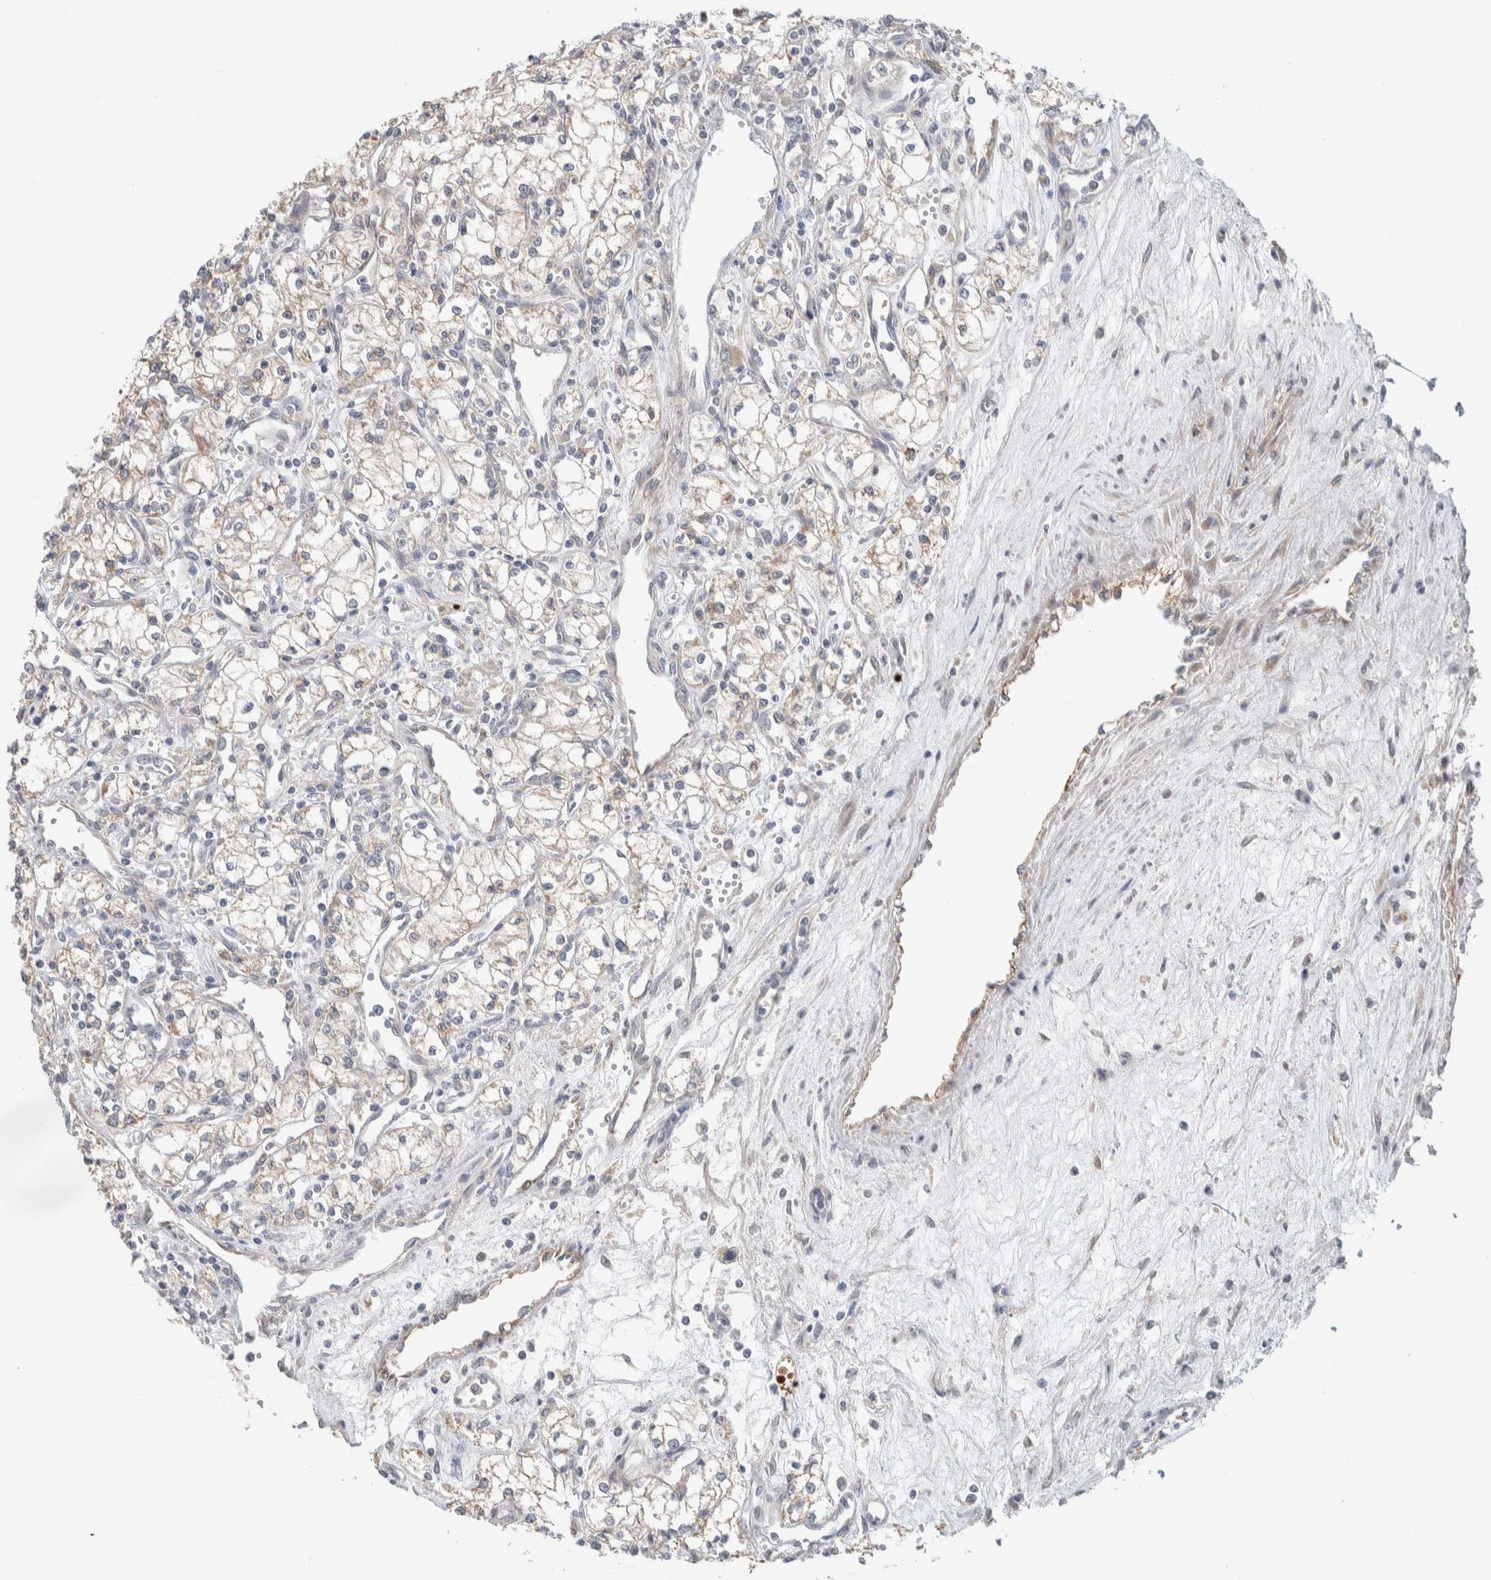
{"staining": {"intensity": "weak", "quantity": "<25%", "location": "cytoplasmic/membranous"}, "tissue": "renal cancer", "cell_type": "Tumor cells", "image_type": "cancer", "snomed": [{"axis": "morphology", "description": "Adenocarcinoma, NOS"}, {"axis": "topography", "description": "Kidney"}], "caption": "Micrograph shows no protein expression in tumor cells of adenocarcinoma (renal) tissue. The staining is performed using DAB (3,3'-diaminobenzidine) brown chromogen with nuclei counter-stained in using hematoxylin.", "gene": "RUSF1", "patient": {"sex": "male", "age": 59}}